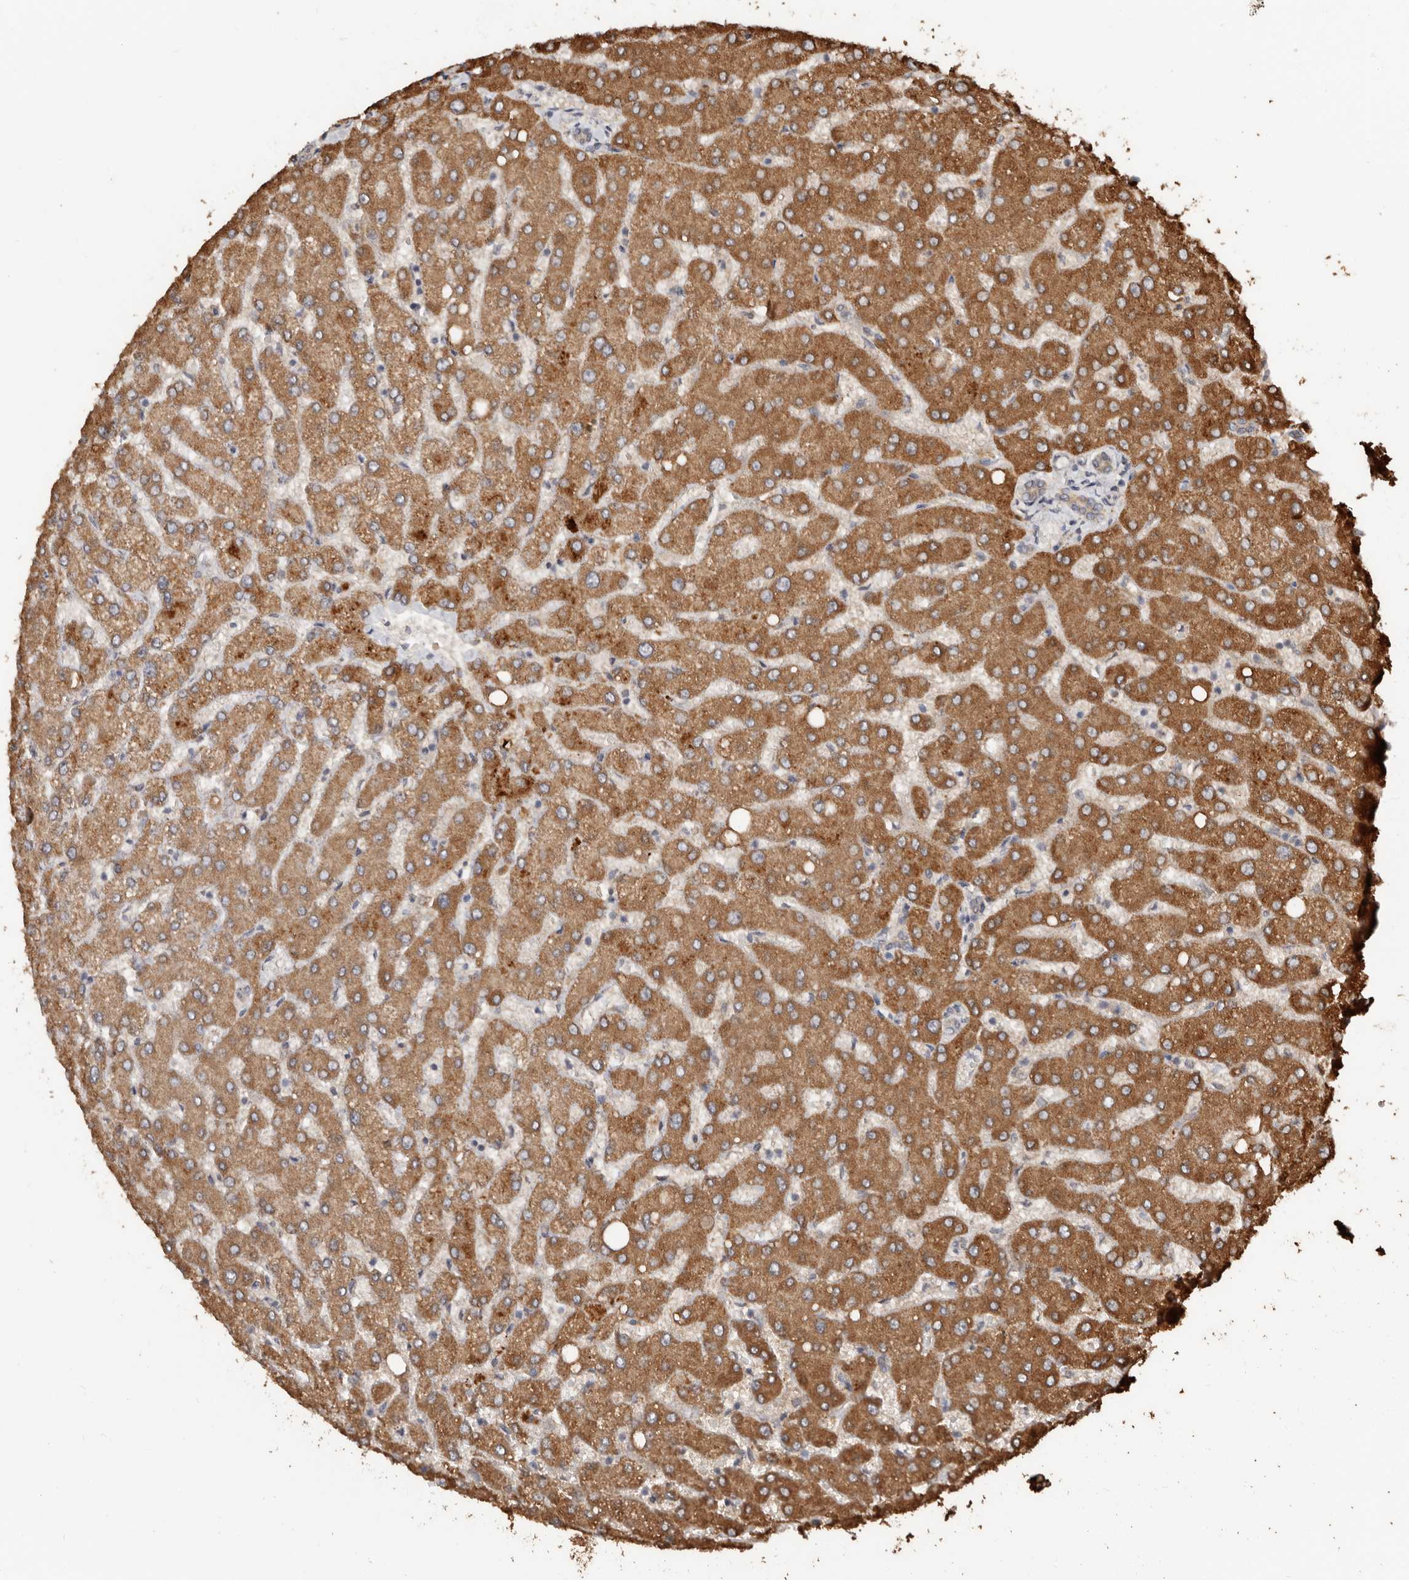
{"staining": {"intensity": "weak", "quantity": ">75%", "location": "cytoplasmic/membranous"}, "tissue": "liver", "cell_type": "Cholangiocytes", "image_type": "normal", "snomed": [{"axis": "morphology", "description": "Normal tissue, NOS"}, {"axis": "topography", "description": "Liver"}], "caption": "This is an image of immunohistochemistry (IHC) staining of unremarkable liver, which shows weak positivity in the cytoplasmic/membranous of cholangiocytes.", "gene": "RSPO2", "patient": {"sex": "female", "age": 54}}